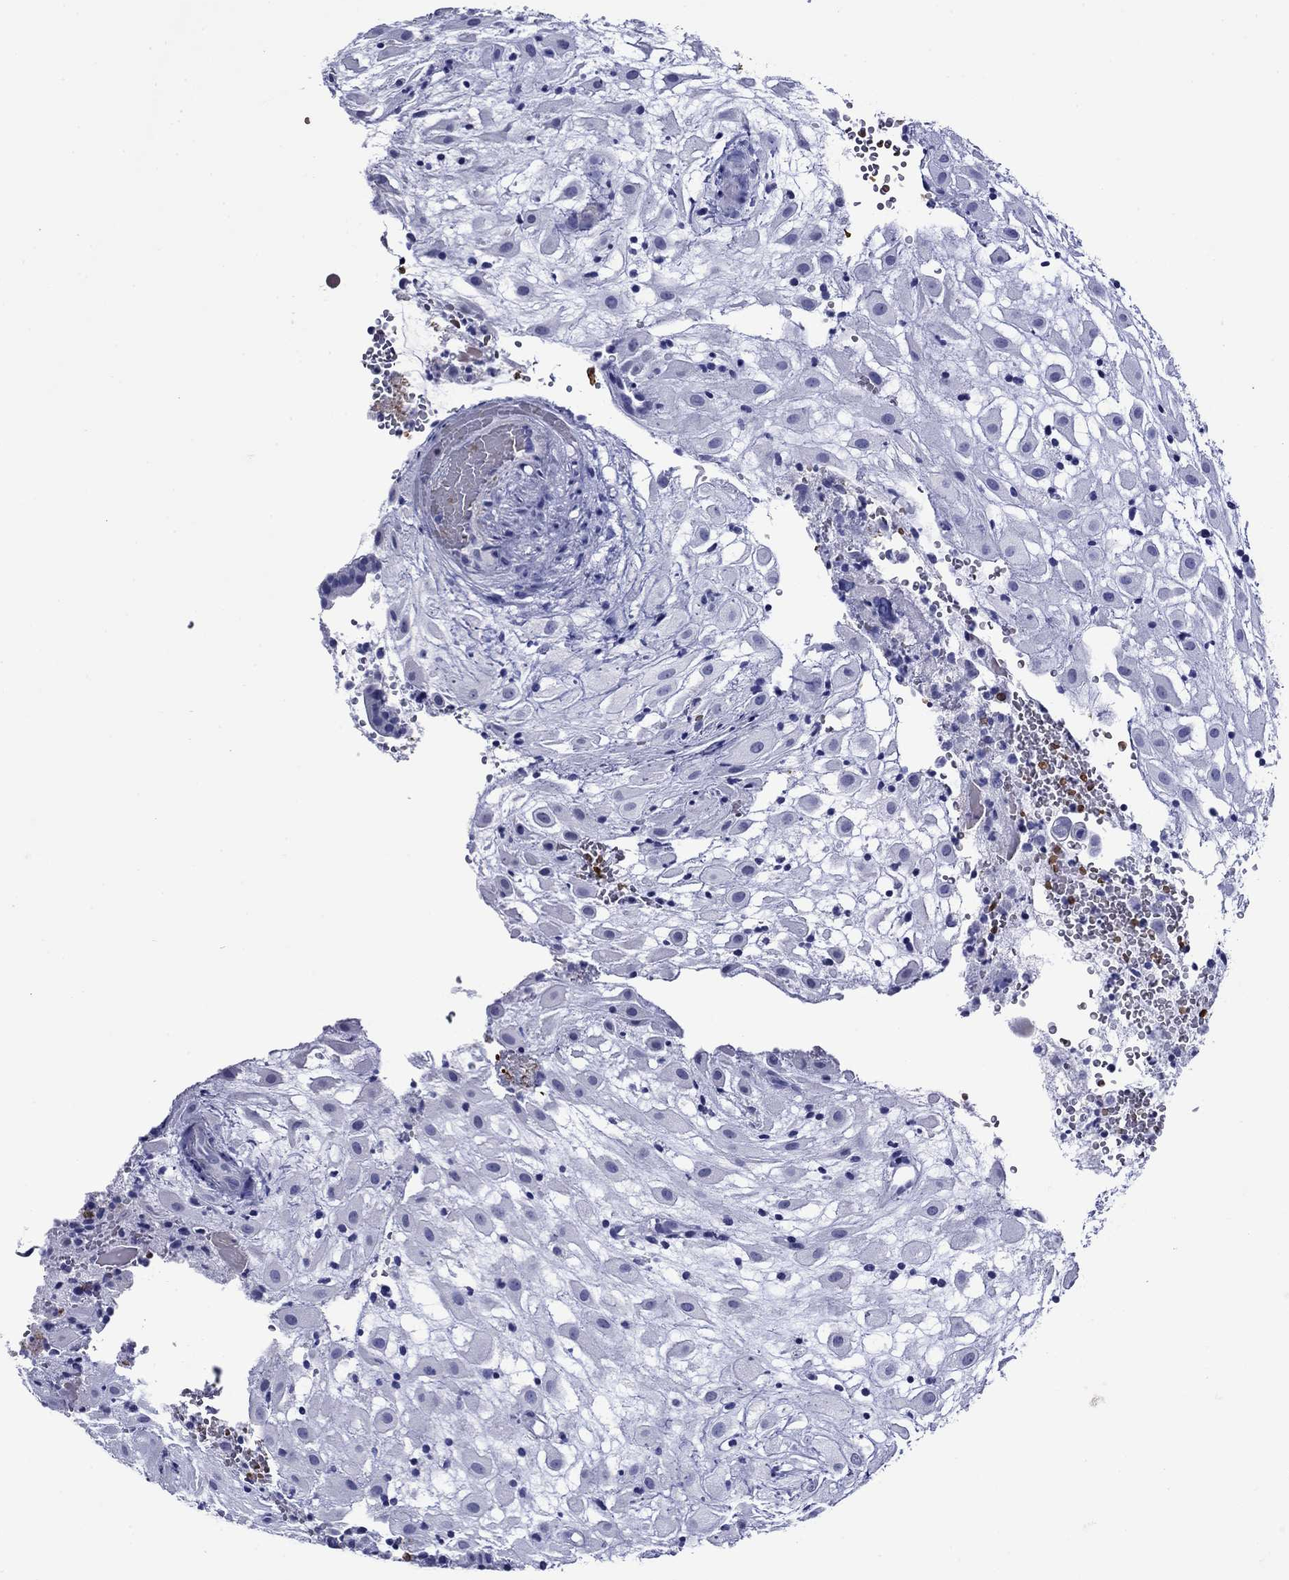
{"staining": {"intensity": "negative", "quantity": "none", "location": "none"}, "tissue": "placenta", "cell_type": "Decidual cells", "image_type": "normal", "snomed": [{"axis": "morphology", "description": "Normal tissue, NOS"}, {"axis": "topography", "description": "Placenta"}], "caption": "Normal placenta was stained to show a protein in brown. There is no significant expression in decidual cells. (DAB immunohistochemistry (IHC), high magnification).", "gene": "ROM1", "patient": {"sex": "female", "age": 24}}